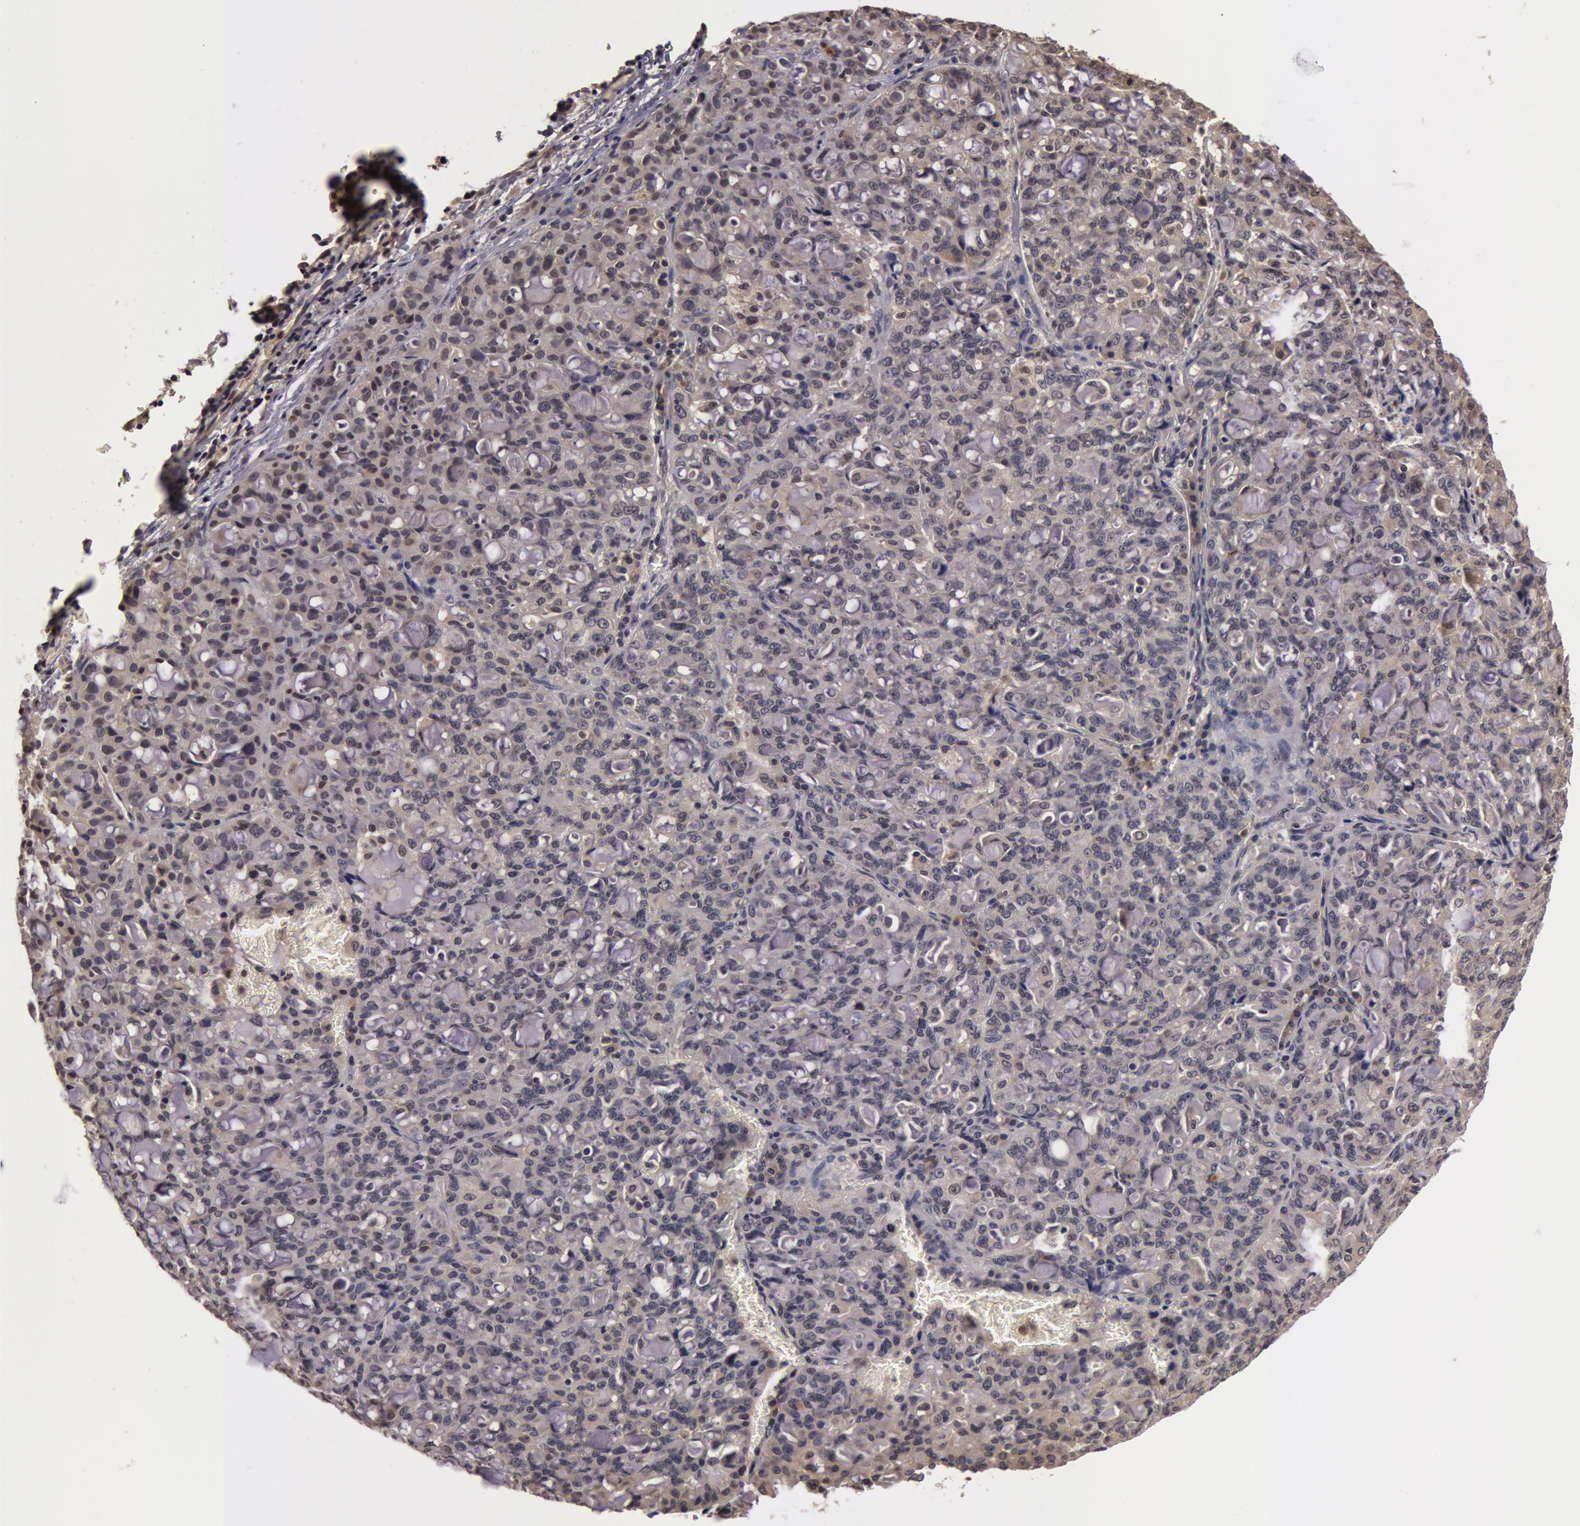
{"staining": {"intensity": "weak", "quantity": ">75%", "location": "cytoplasmic/membranous"}, "tissue": "lung cancer", "cell_type": "Tumor cells", "image_type": "cancer", "snomed": [{"axis": "morphology", "description": "Adenocarcinoma, NOS"}, {"axis": "topography", "description": "Lung"}], "caption": "An image of lung cancer stained for a protein displays weak cytoplasmic/membranous brown staining in tumor cells.", "gene": "BCHE", "patient": {"sex": "female", "age": 44}}